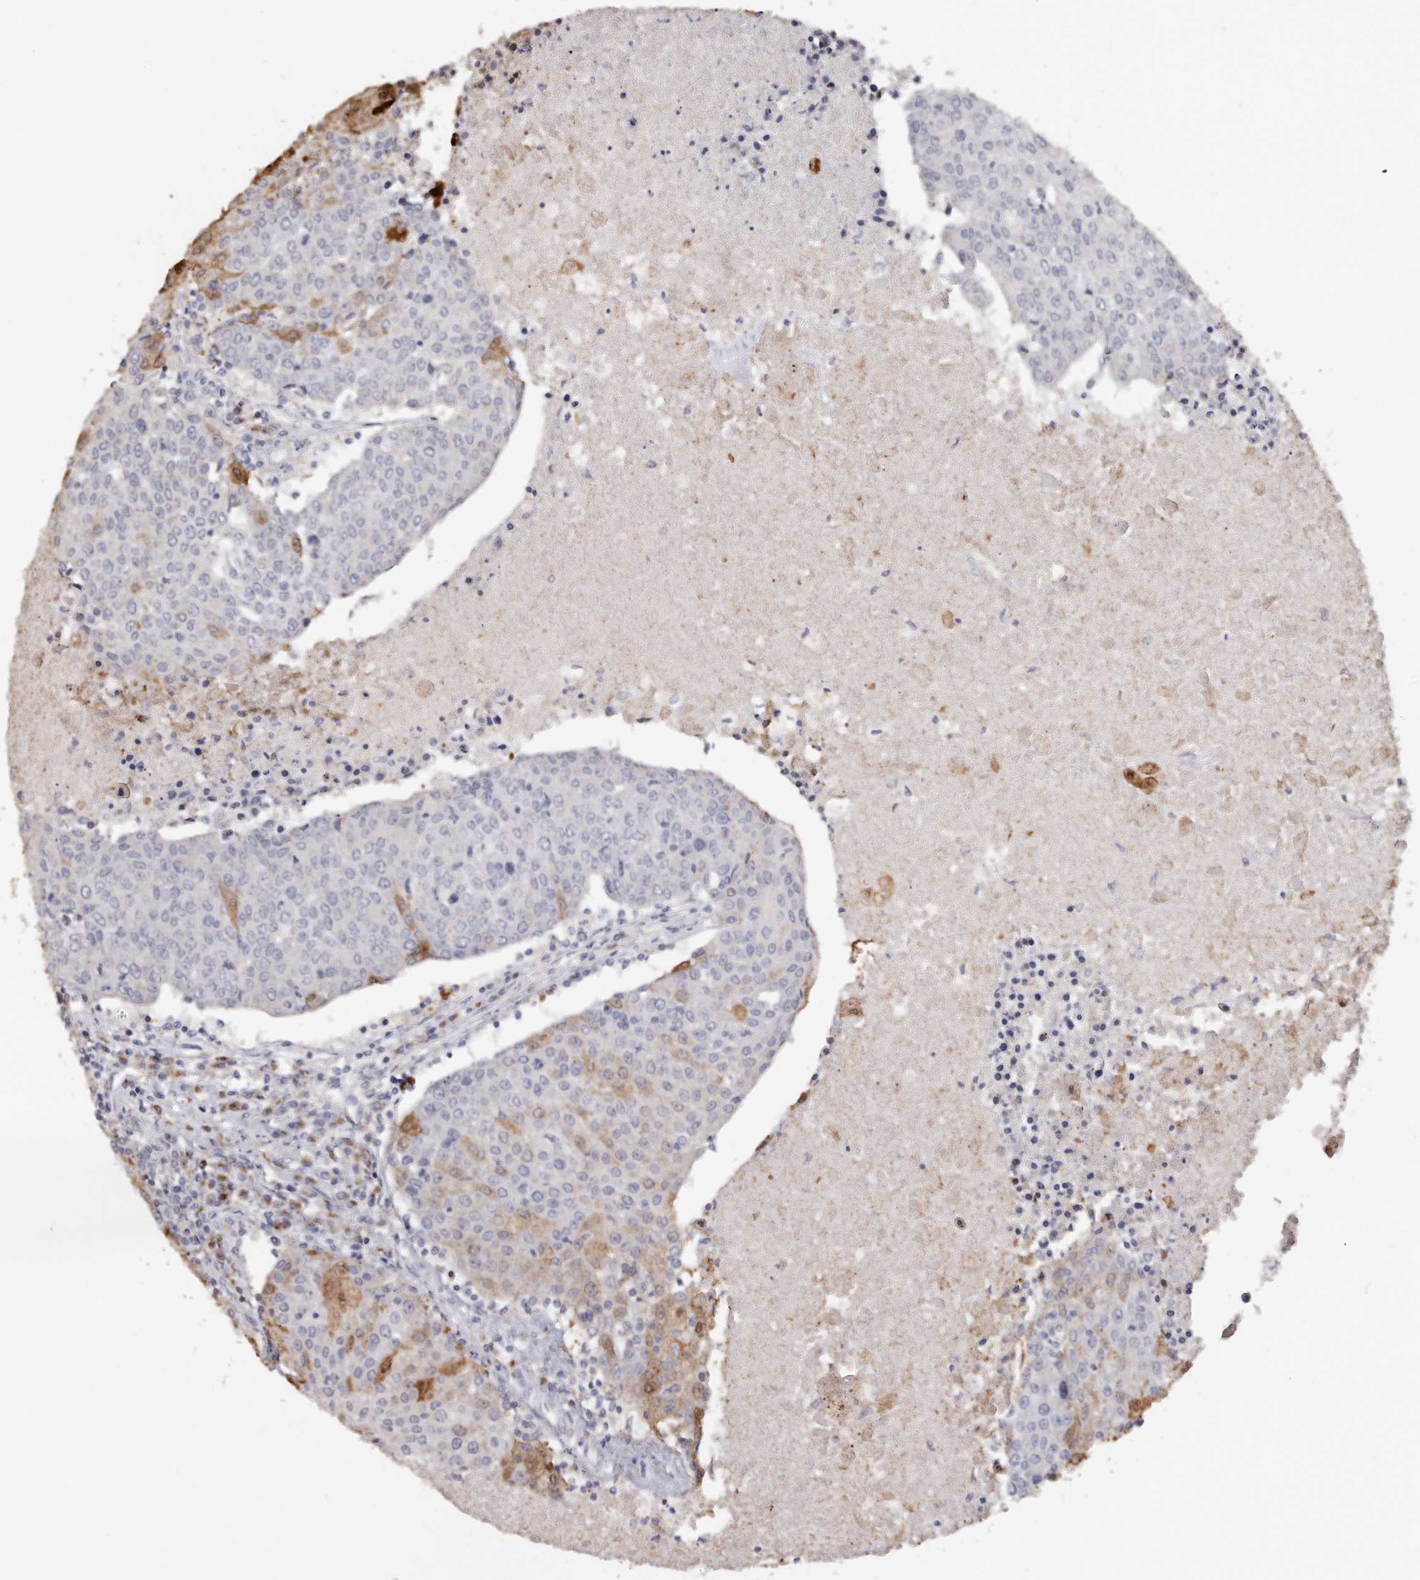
{"staining": {"intensity": "moderate", "quantity": "<25%", "location": "cytoplasmic/membranous"}, "tissue": "urothelial cancer", "cell_type": "Tumor cells", "image_type": "cancer", "snomed": [{"axis": "morphology", "description": "Urothelial carcinoma, High grade"}, {"axis": "topography", "description": "Urinary bladder"}], "caption": "This micrograph demonstrates high-grade urothelial carcinoma stained with IHC to label a protein in brown. The cytoplasmic/membranous of tumor cells show moderate positivity for the protein. Nuclei are counter-stained blue.", "gene": "LGALS7B", "patient": {"sex": "female", "age": 85}}